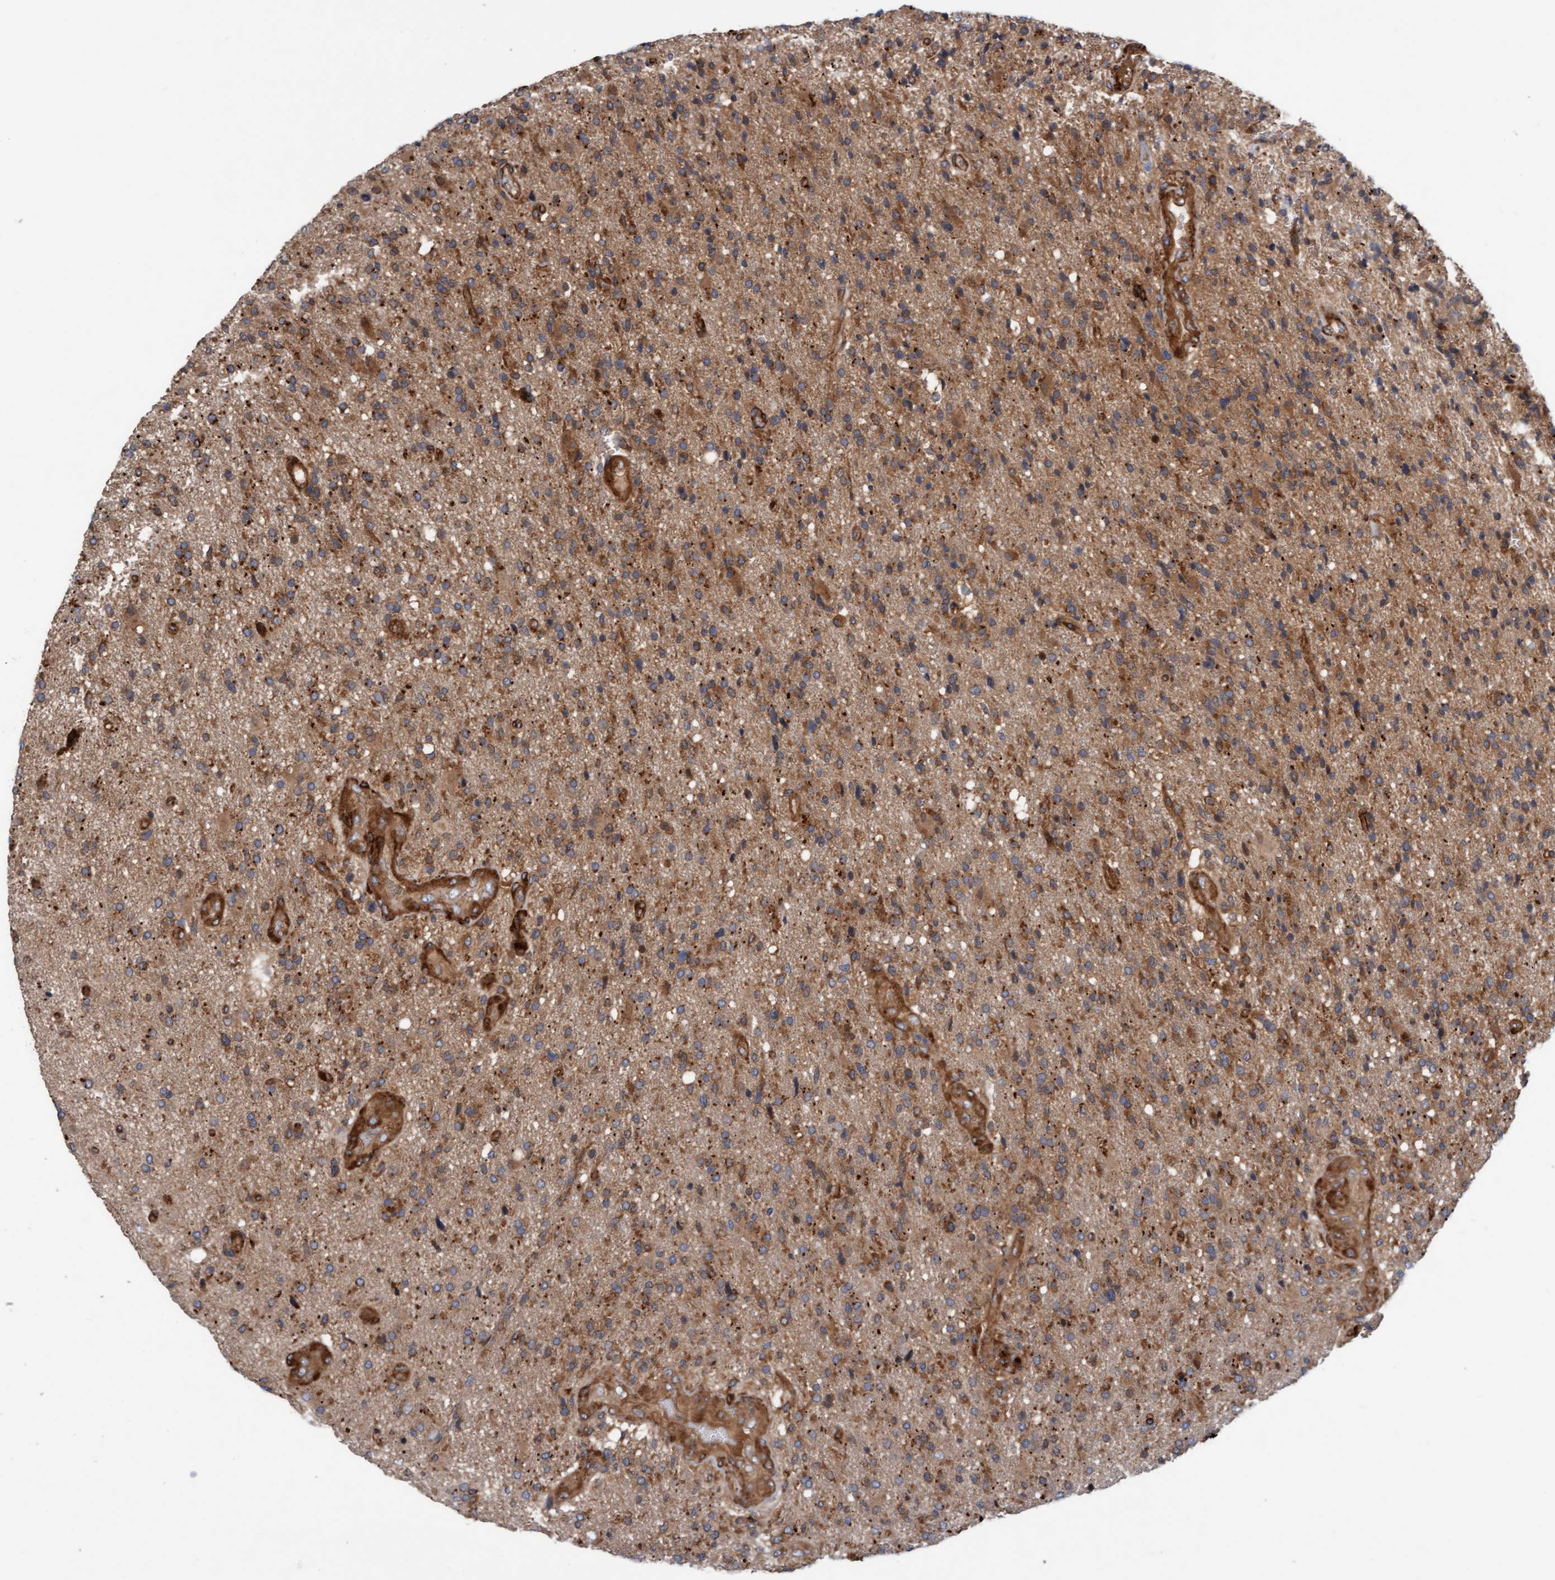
{"staining": {"intensity": "moderate", "quantity": ">75%", "location": "cytoplasmic/membranous"}, "tissue": "glioma", "cell_type": "Tumor cells", "image_type": "cancer", "snomed": [{"axis": "morphology", "description": "Glioma, malignant, High grade"}, {"axis": "topography", "description": "Brain"}], "caption": "High-grade glioma (malignant) stained with a protein marker displays moderate staining in tumor cells.", "gene": "KIAA0753", "patient": {"sex": "male", "age": 72}}